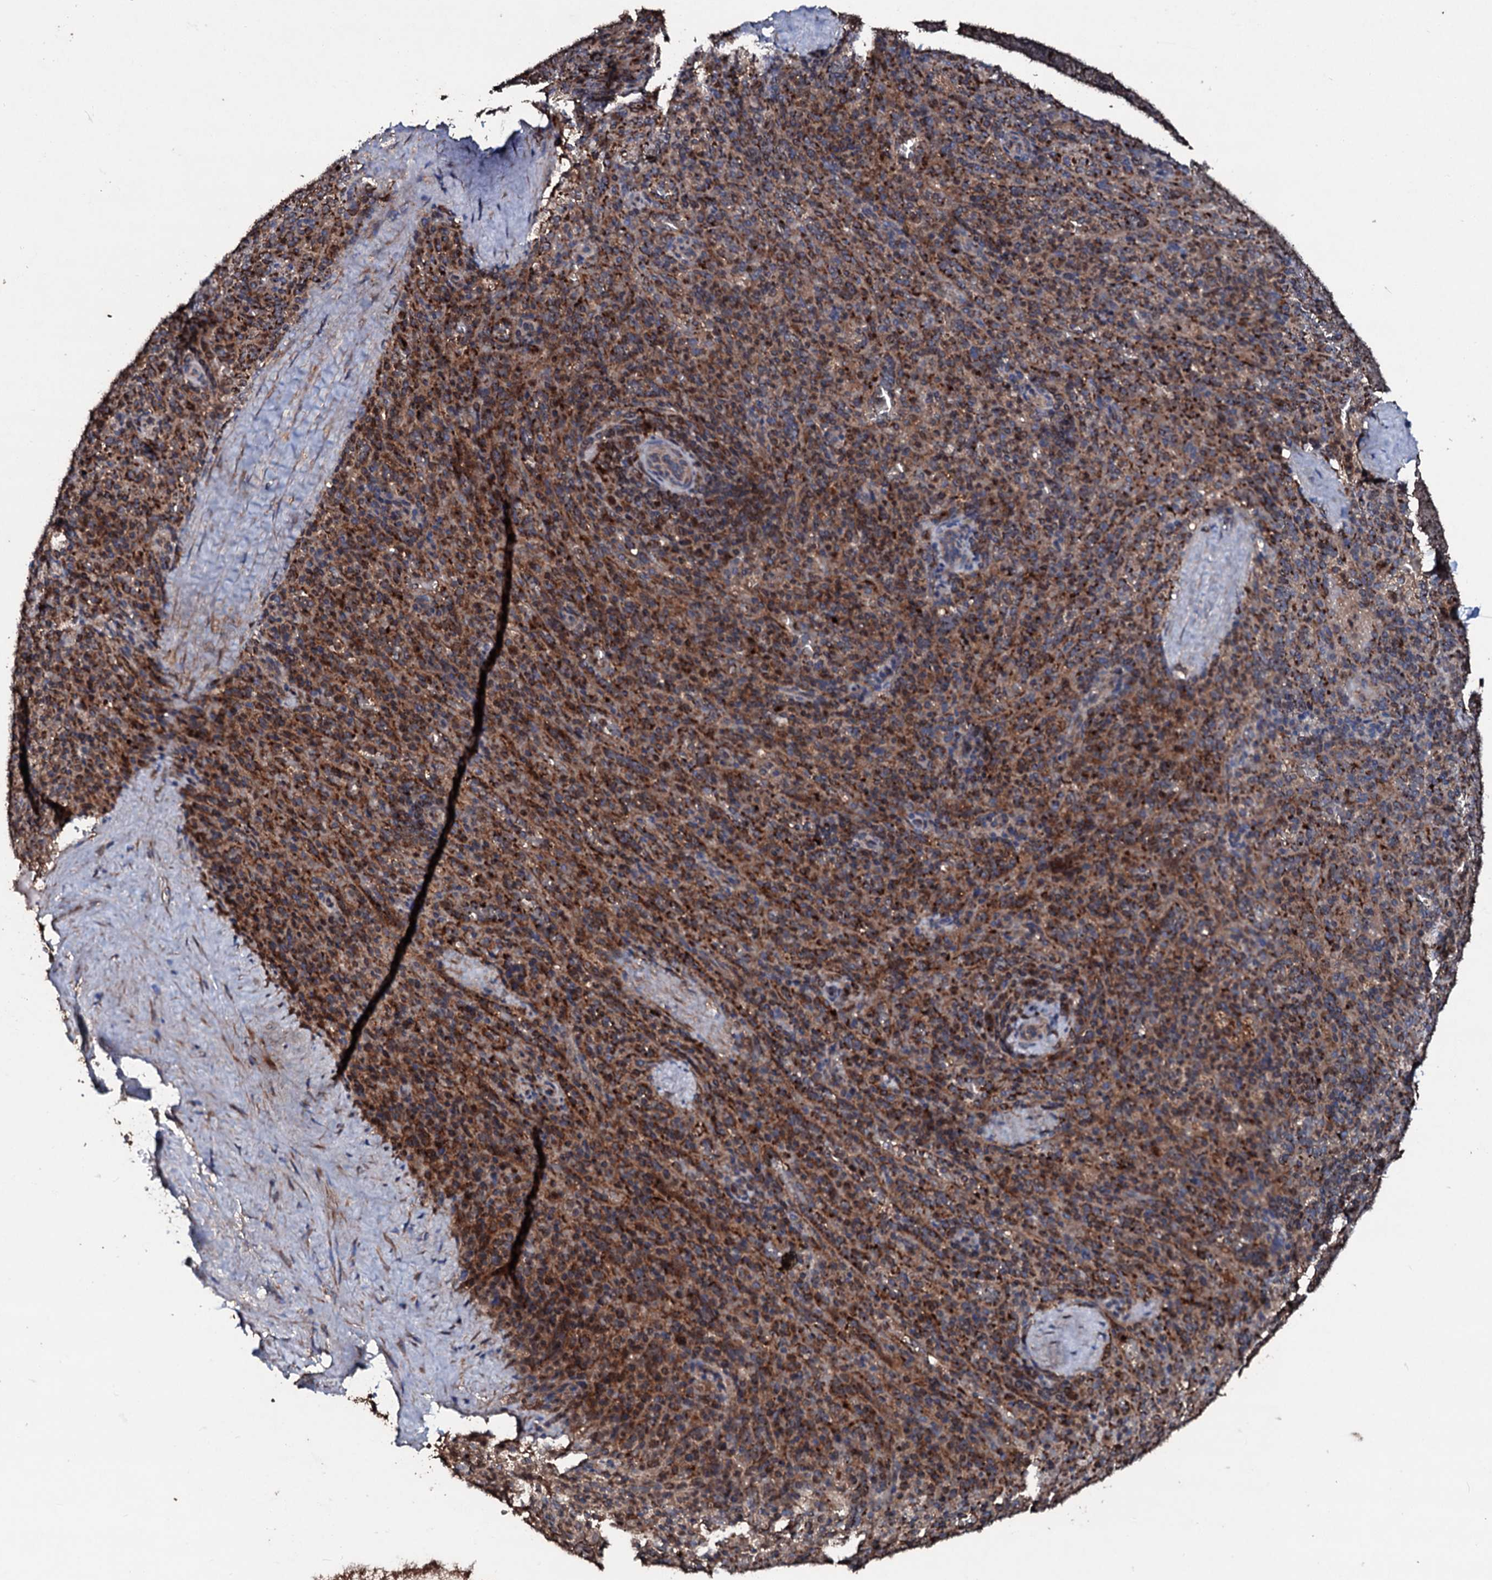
{"staining": {"intensity": "strong", "quantity": "25%-75%", "location": "cytoplasmic/membranous"}, "tissue": "spleen", "cell_type": "Cells in red pulp", "image_type": "normal", "snomed": [{"axis": "morphology", "description": "Normal tissue, NOS"}, {"axis": "topography", "description": "Spleen"}], "caption": "High-magnification brightfield microscopy of unremarkable spleen stained with DAB (3,3'-diaminobenzidine) (brown) and counterstained with hematoxylin (blue). cells in red pulp exhibit strong cytoplasmic/membranous positivity is appreciated in approximately25%-75% of cells. (IHC, brightfield microscopy, high magnification).", "gene": "SDHAF2", "patient": {"sex": "female", "age": 21}}